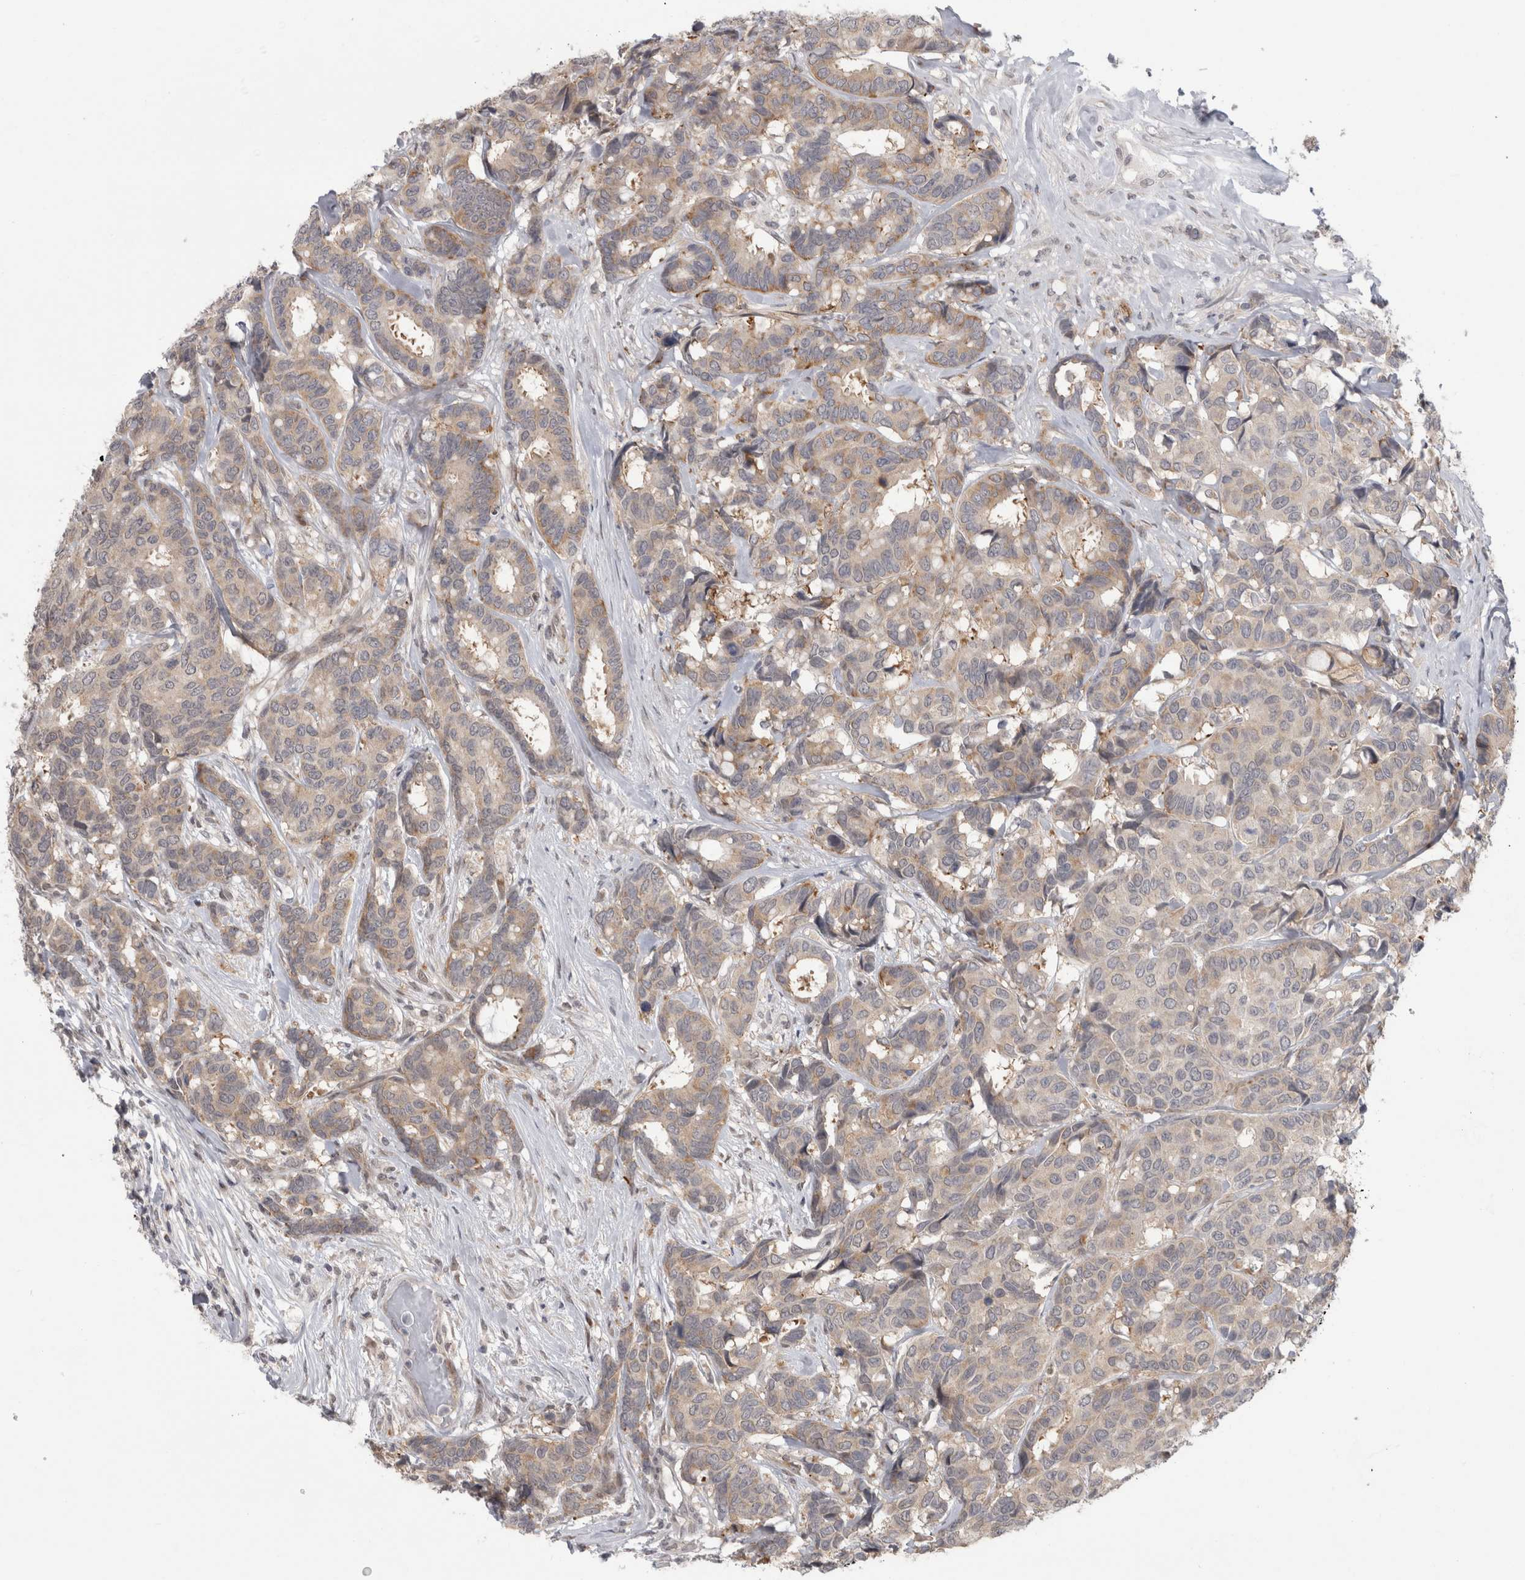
{"staining": {"intensity": "weak", "quantity": "25%-75%", "location": "cytoplasmic/membranous"}, "tissue": "breast cancer", "cell_type": "Tumor cells", "image_type": "cancer", "snomed": [{"axis": "morphology", "description": "Duct carcinoma"}, {"axis": "topography", "description": "Breast"}], "caption": "A photomicrograph of human intraductal carcinoma (breast) stained for a protein exhibits weak cytoplasmic/membranous brown staining in tumor cells.", "gene": "MTBP", "patient": {"sex": "female", "age": 87}}